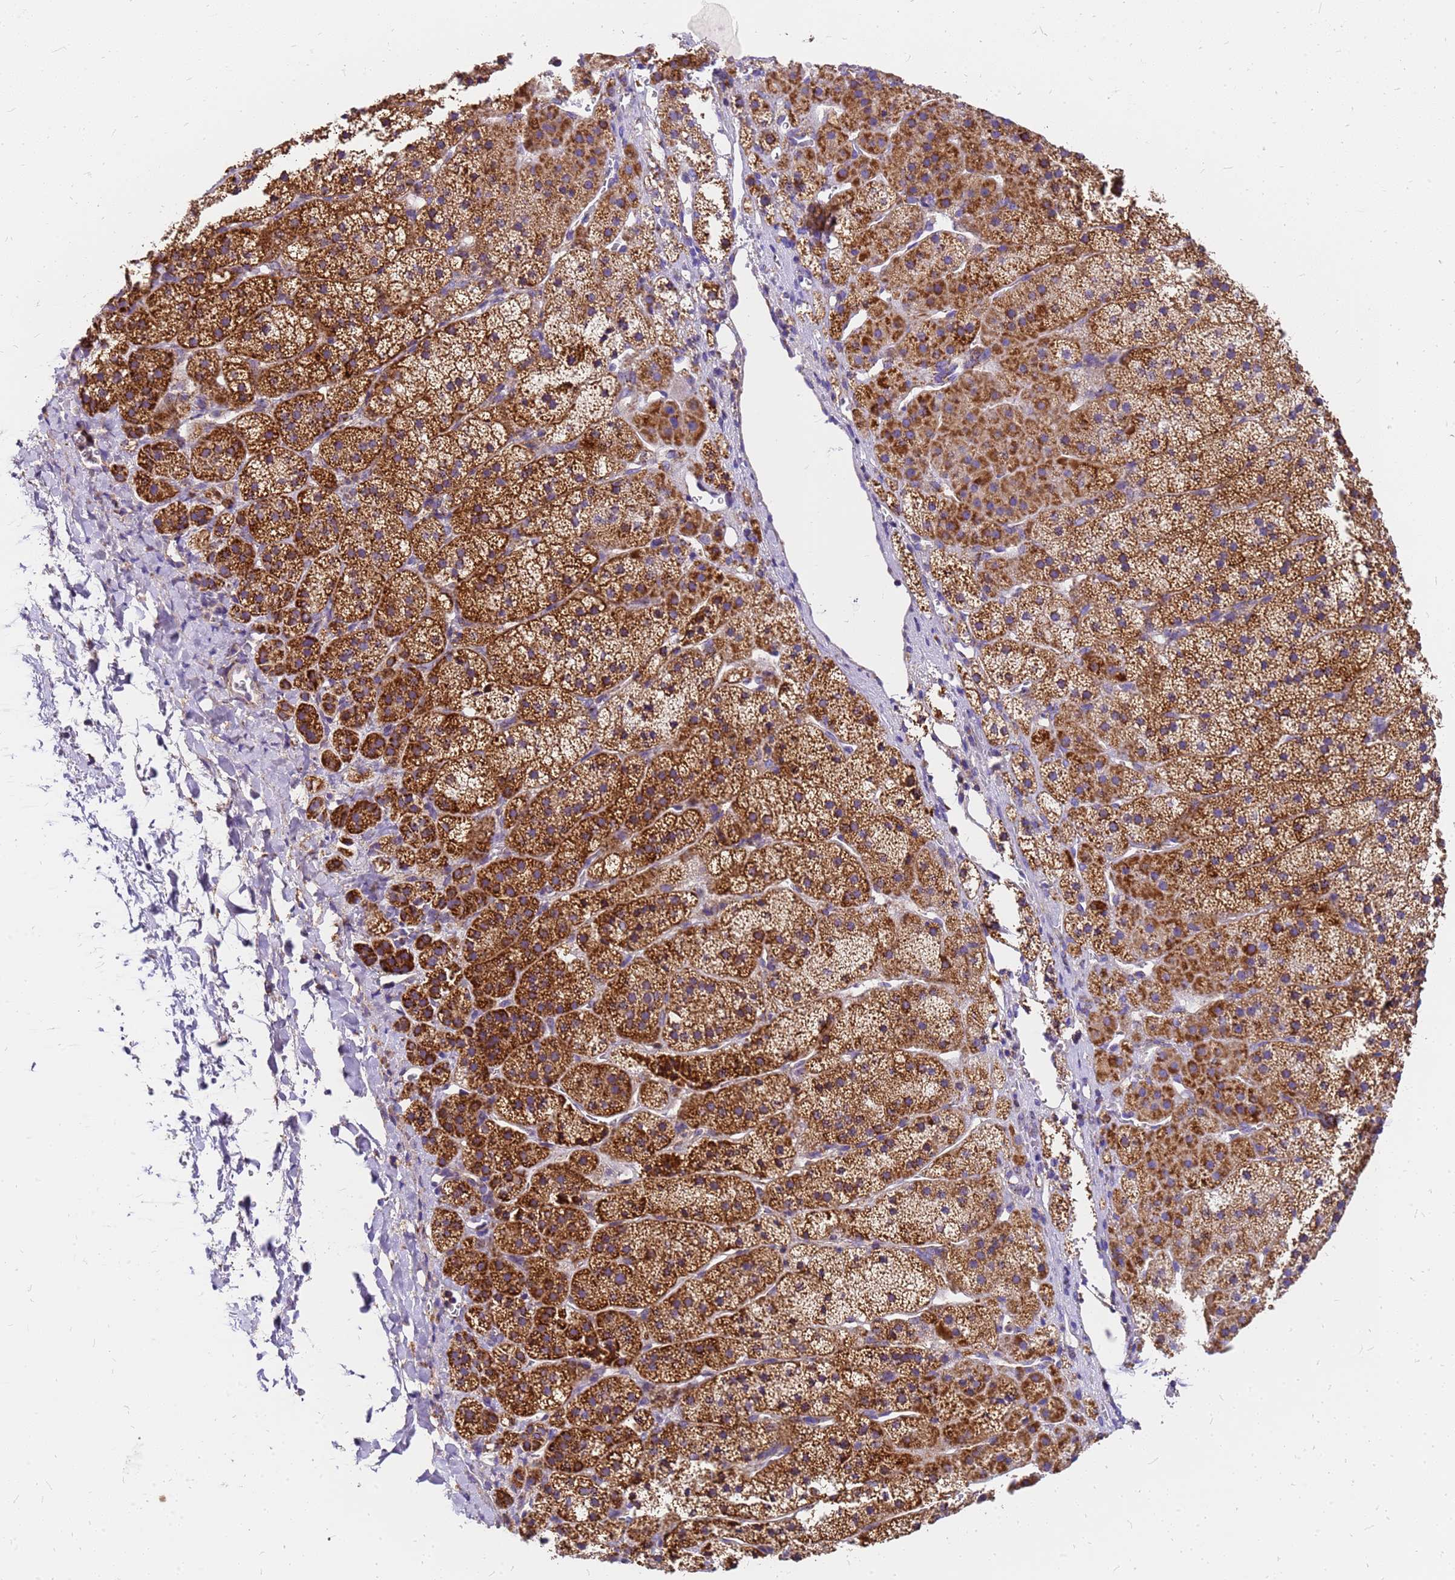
{"staining": {"intensity": "strong", "quantity": ">75%", "location": "cytoplasmic/membranous"}, "tissue": "adrenal gland", "cell_type": "Glandular cells", "image_type": "normal", "snomed": [{"axis": "morphology", "description": "Normal tissue, NOS"}, {"axis": "topography", "description": "Adrenal gland"}], "caption": "Strong cytoplasmic/membranous positivity for a protein is seen in approximately >75% of glandular cells of unremarkable adrenal gland using immunohistochemistry (IHC).", "gene": "MRPS26", "patient": {"sex": "female", "age": 44}}